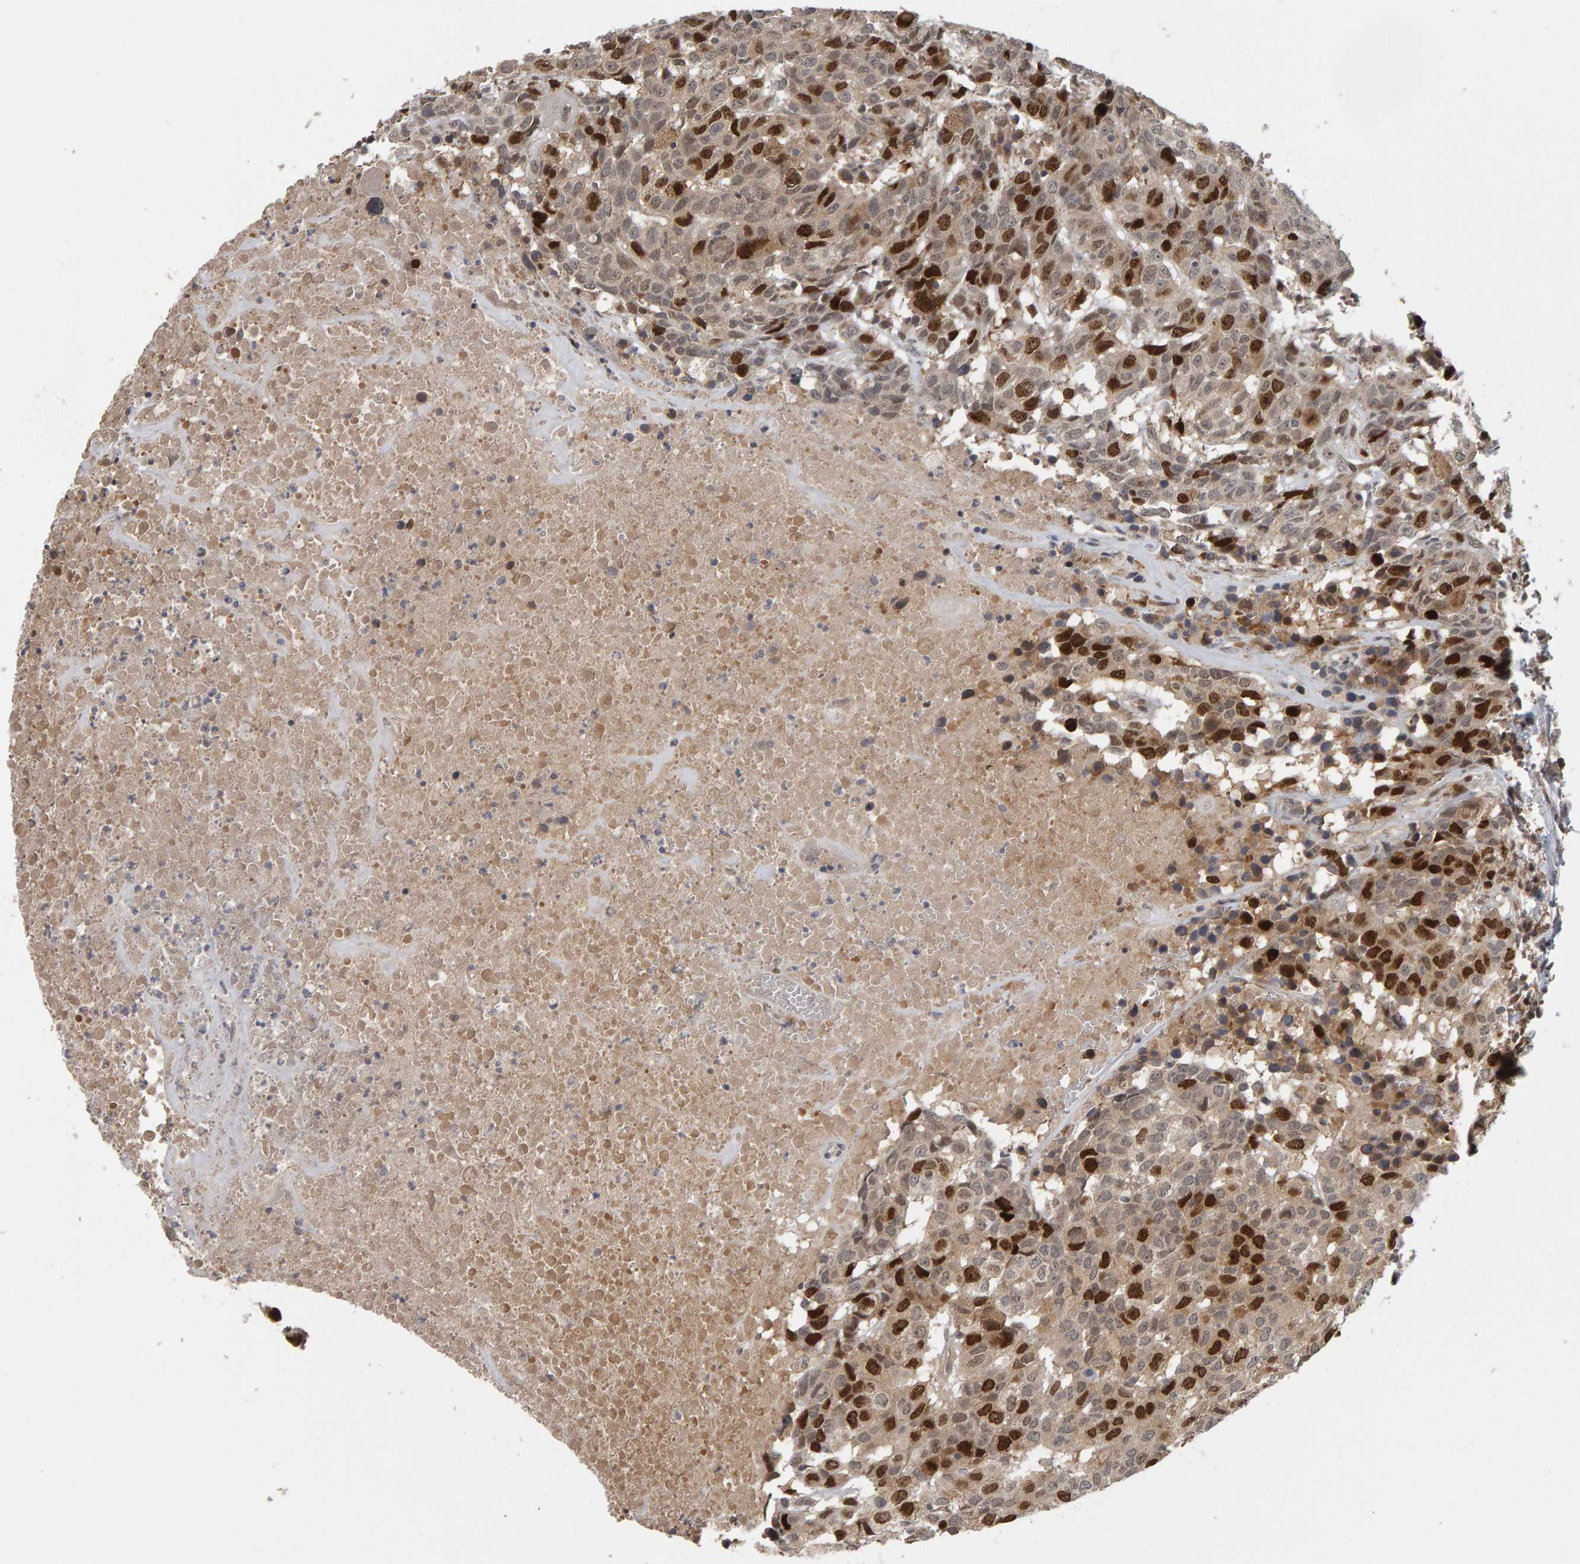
{"staining": {"intensity": "strong", "quantity": ">75%", "location": "nuclear"}, "tissue": "head and neck cancer", "cell_type": "Tumor cells", "image_type": "cancer", "snomed": [{"axis": "morphology", "description": "Squamous cell carcinoma, NOS"}, {"axis": "topography", "description": "Head-Neck"}], "caption": "Protein analysis of squamous cell carcinoma (head and neck) tissue displays strong nuclear staining in about >75% of tumor cells.", "gene": "CDCA5", "patient": {"sex": "male", "age": 66}}